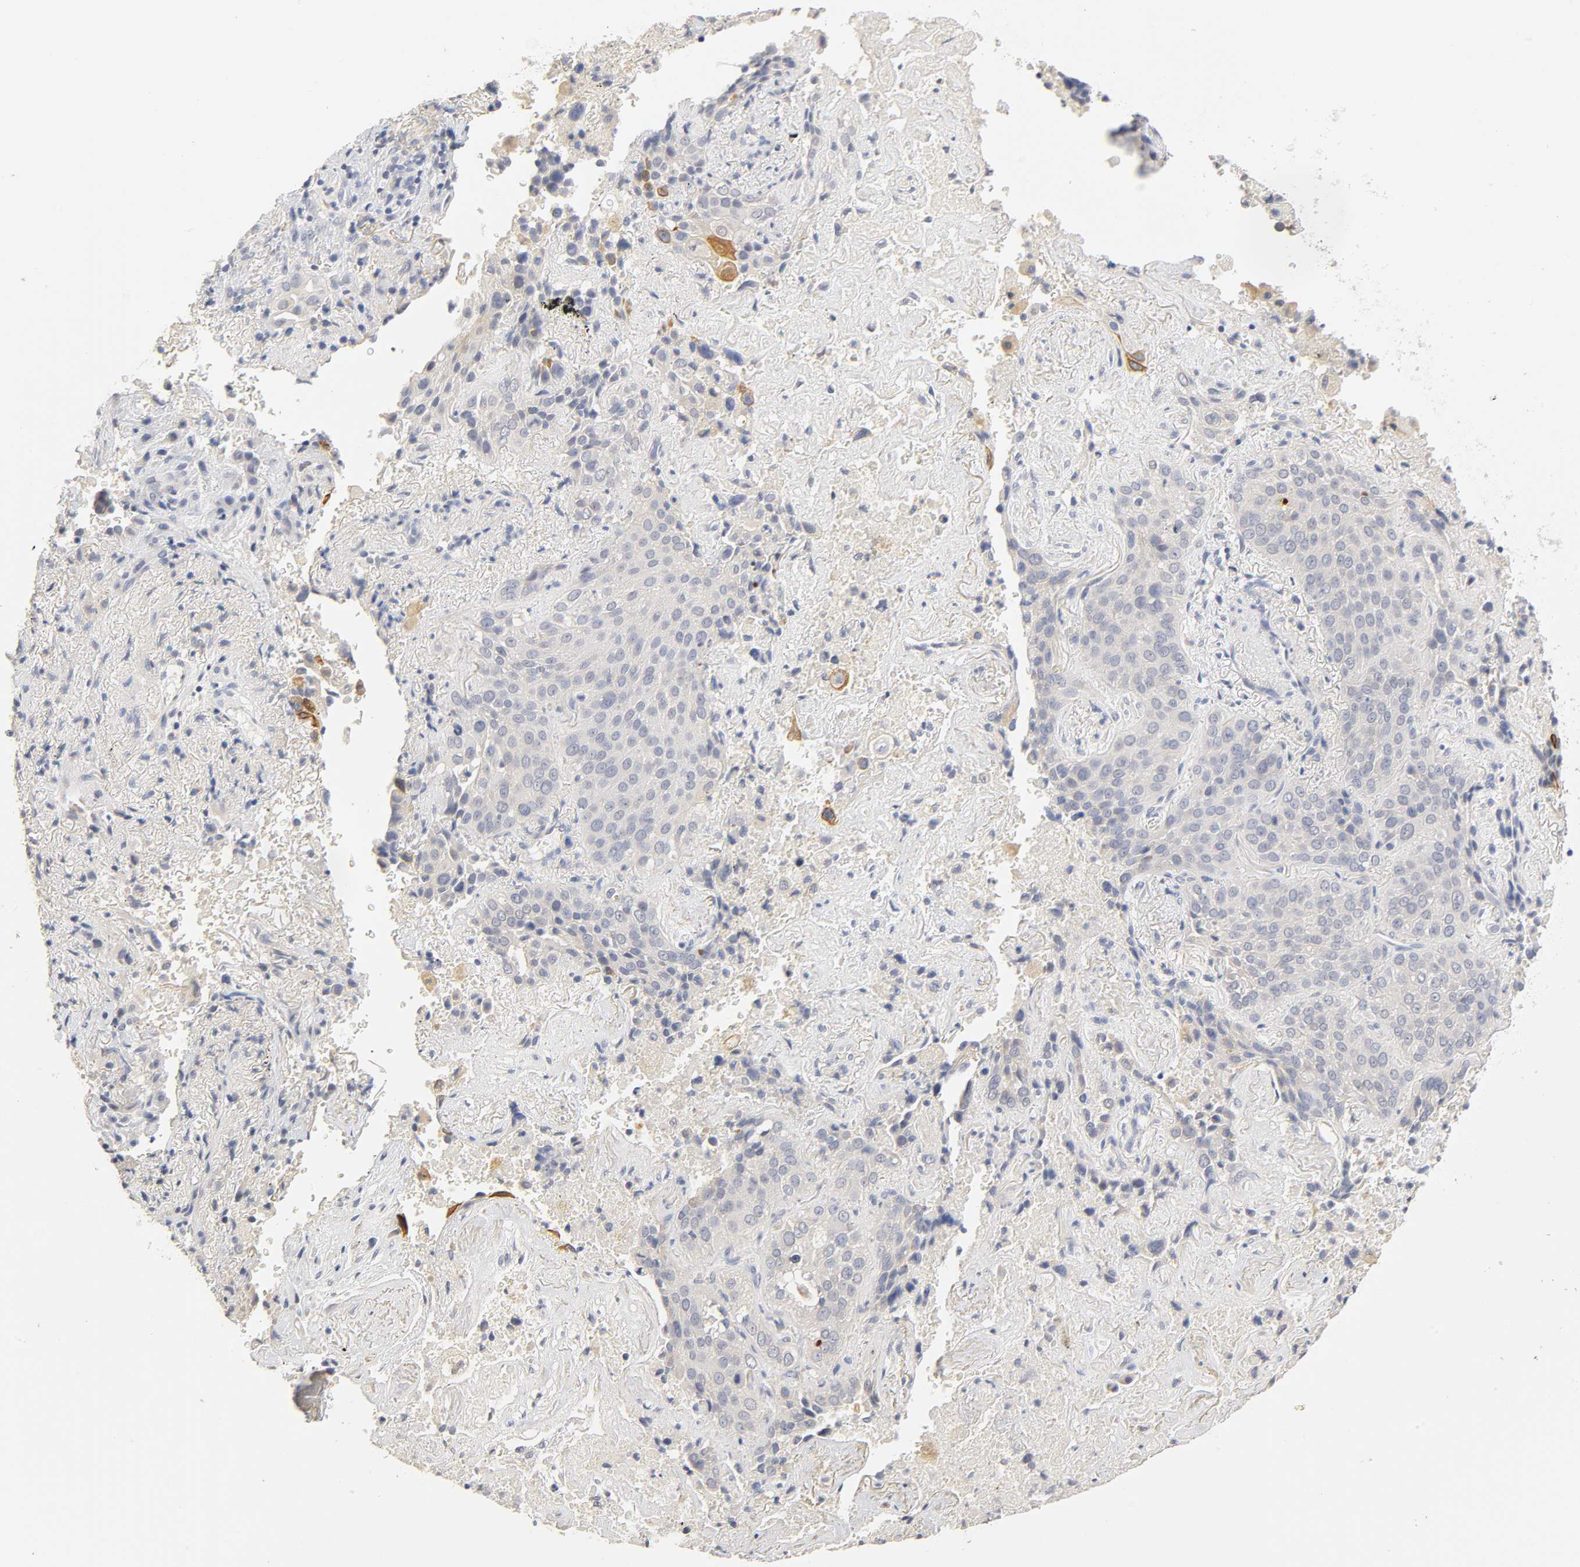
{"staining": {"intensity": "strong", "quantity": "<25%", "location": "cytoplasmic/membranous"}, "tissue": "lung cancer", "cell_type": "Tumor cells", "image_type": "cancer", "snomed": [{"axis": "morphology", "description": "Squamous cell carcinoma, NOS"}, {"axis": "topography", "description": "Lung"}], "caption": "A brown stain highlights strong cytoplasmic/membranous staining of a protein in human lung cancer (squamous cell carcinoma) tumor cells.", "gene": "OVOL1", "patient": {"sex": "male", "age": 54}}